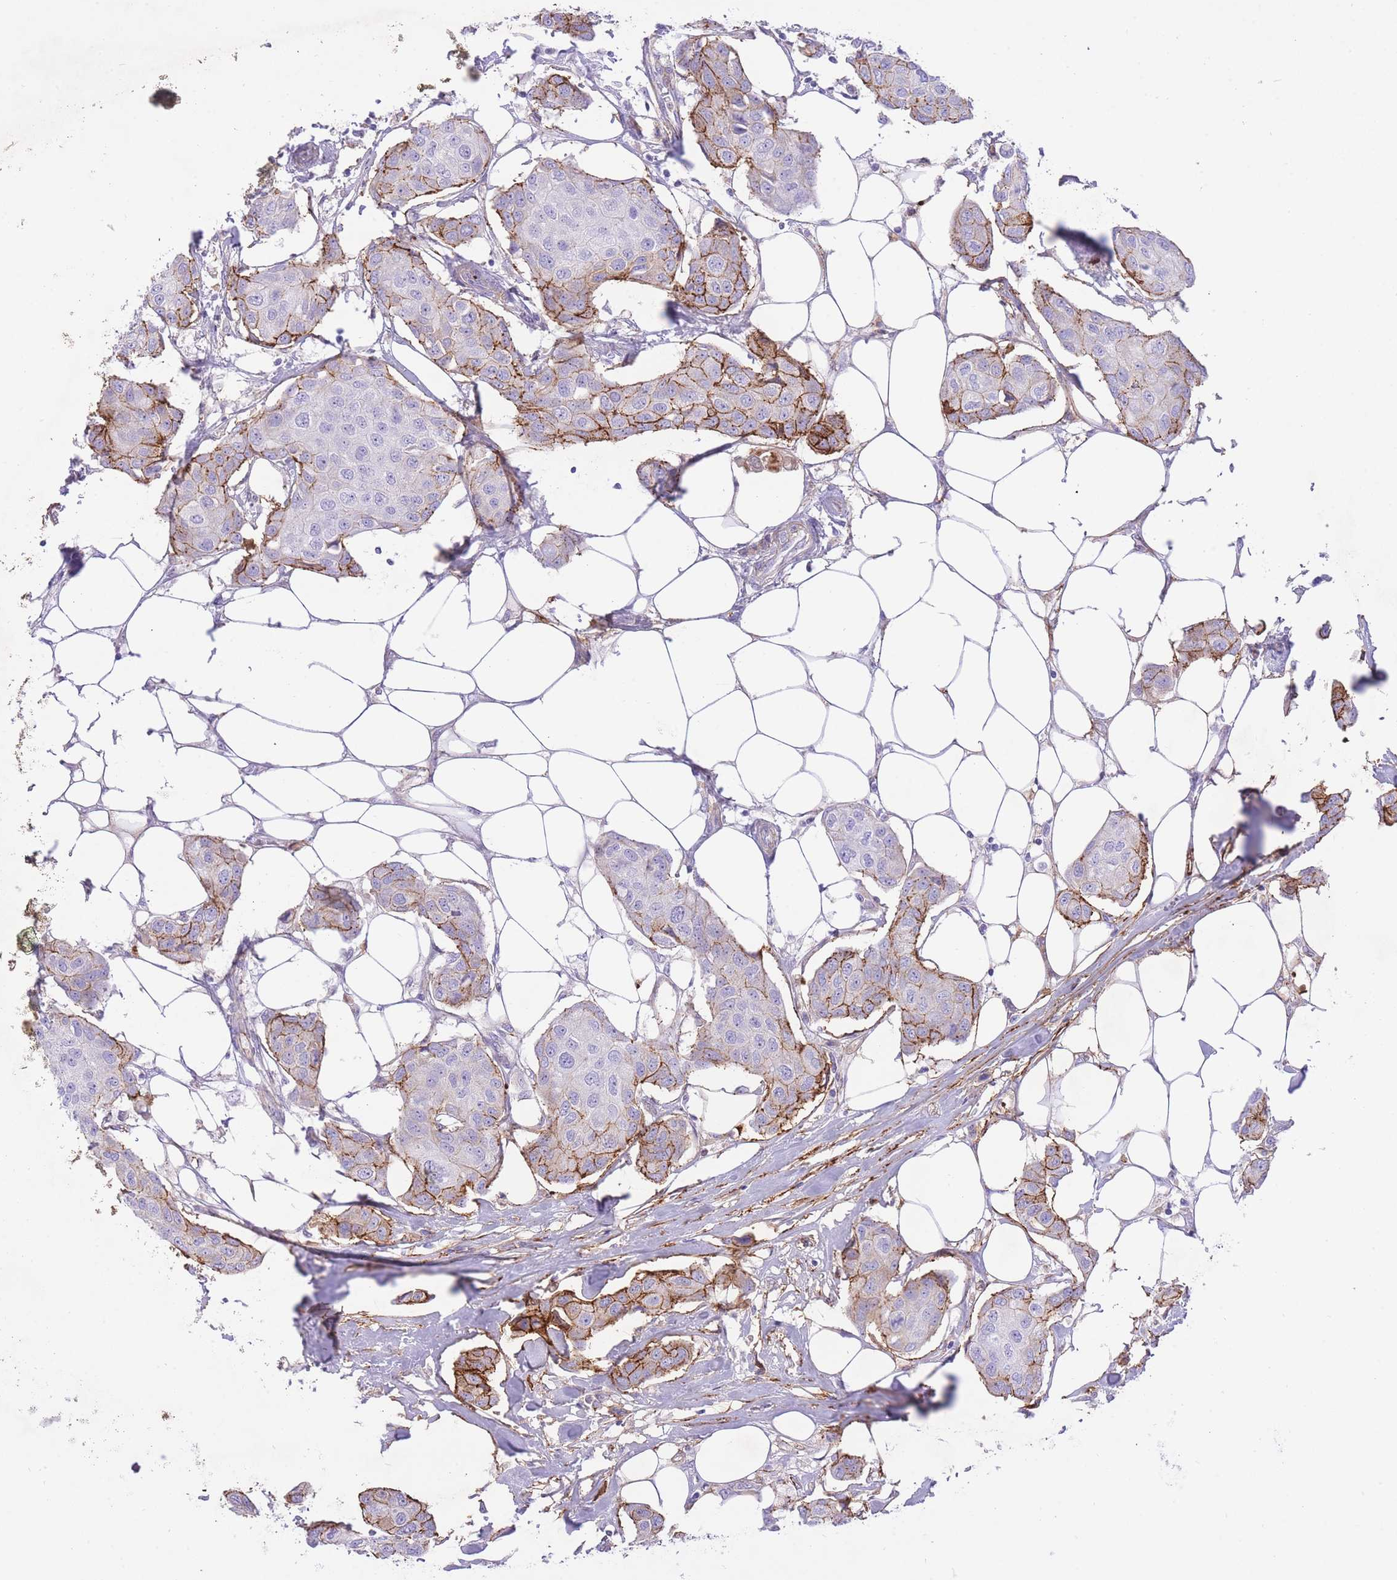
{"staining": {"intensity": "strong", "quantity": "<25%", "location": "cytoplasmic/membranous"}, "tissue": "breast cancer", "cell_type": "Tumor cells", "image_type": "cancer", "snomed": [{"axis": "morphology", "description": "Duct carcinoma"}, {"axis": "topography", "description": "Breast"}, {"axis": "topography", "description": "Lymph node"}], "caption": "High-power microscopy captured an immunohistochemistry micrograph of breast infiltrating ductal carcinoma, revealing strong cytoplasmic/membranous expression in about <25% of tumor cells.", "gene": "HRG", "patient": {"sex": "female", "age": 80}}